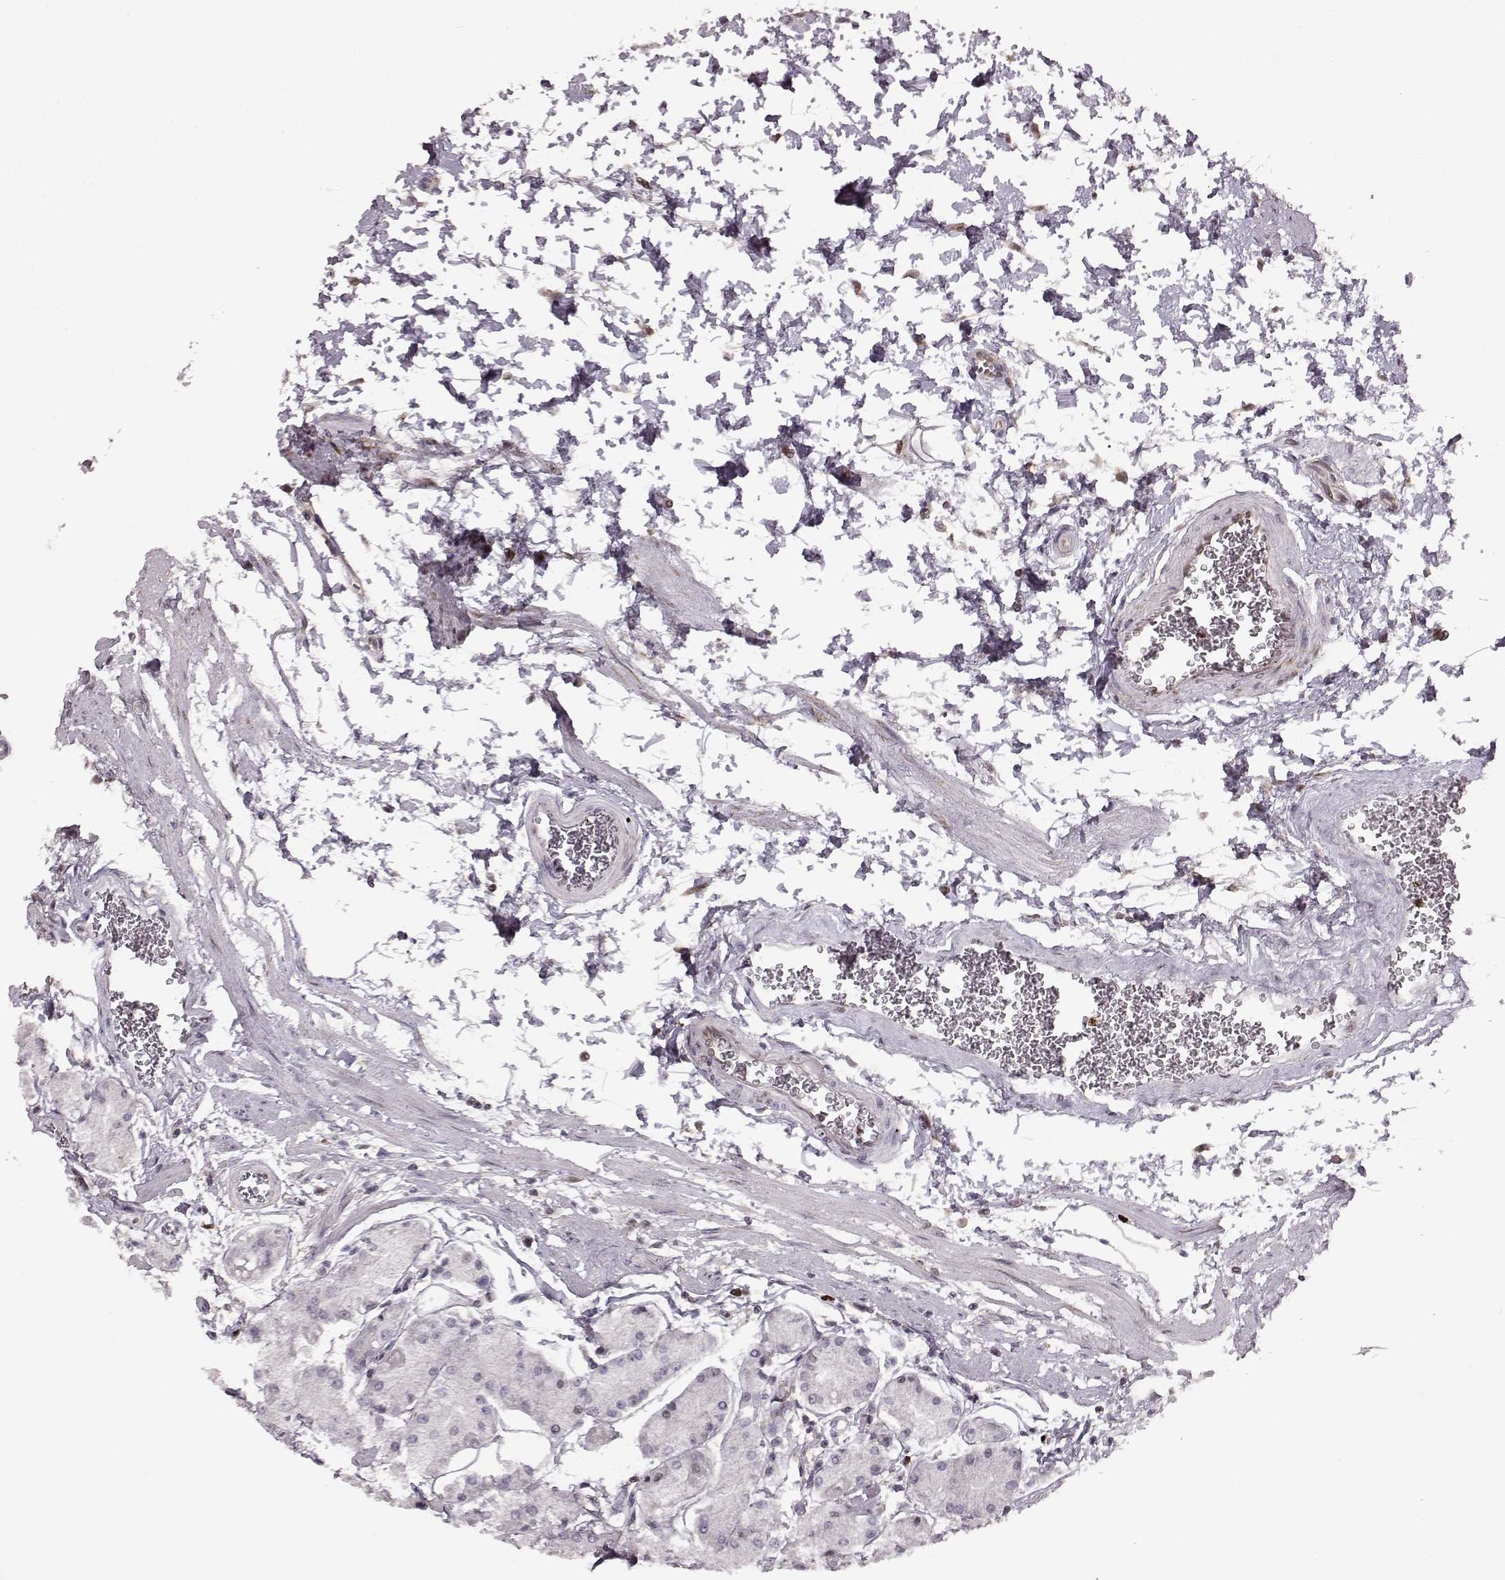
{"staining": {"intensity": "weak", "quantity": "<25%", "location": "nuclear"}, "tissue": "stomach", "cell_type": "Glandular cells", "image_type": "normal", "snomed": [{"axis": "morphology", "description": "Normal tissue, NOS"}, {"axis": "topography", "description": "Stomach, upper"}], "caption": "A photomicrograph of human stomach is negative for staining in glandular cells. (DAB (3,3'-diaminobenzidine) immunohistochemistry with hematoxylin counter stain).", "gene": "KLF6", "patient": {"sex": "male", "age": 60}}